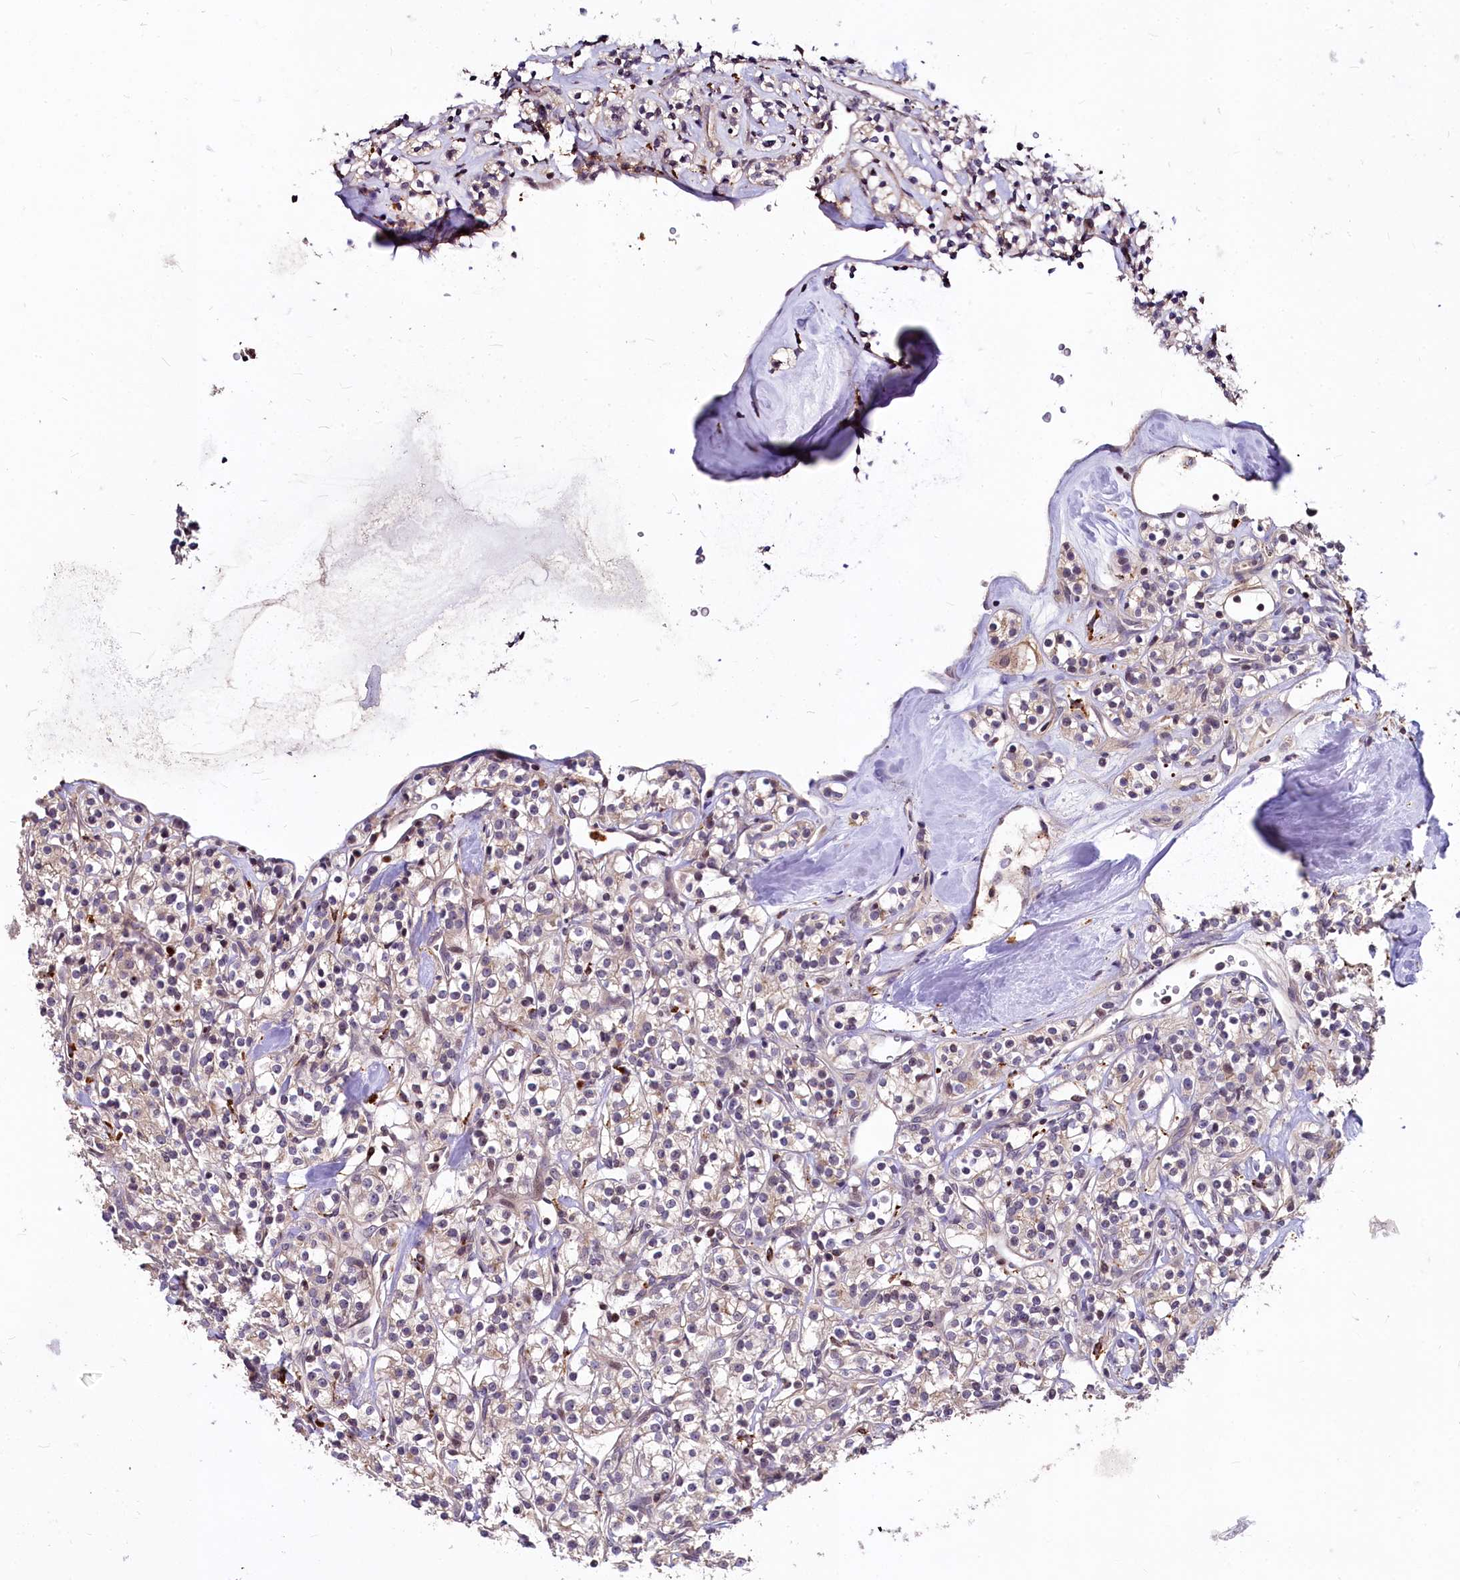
{"staining": {"intensity": "weak", "quantity": ">75%", "location": "cytoplasmic/membranous"}, "tissue": "renal cancer", "cell_type": "Tumor cells", "image_type": "cancer", "snomed": [{"axis": "morphology", "description": "Adenocarcinoma, NOS"}, {"axis": "topography", "description": "Kidney"}], "caption": "Weak cytoplasmic/membranous positivity is appreciated in about >75% of tumor cells in renal adenocarcinoma.", "gene": "ATG101", "patient": {"sex": "male", "age": 77}}